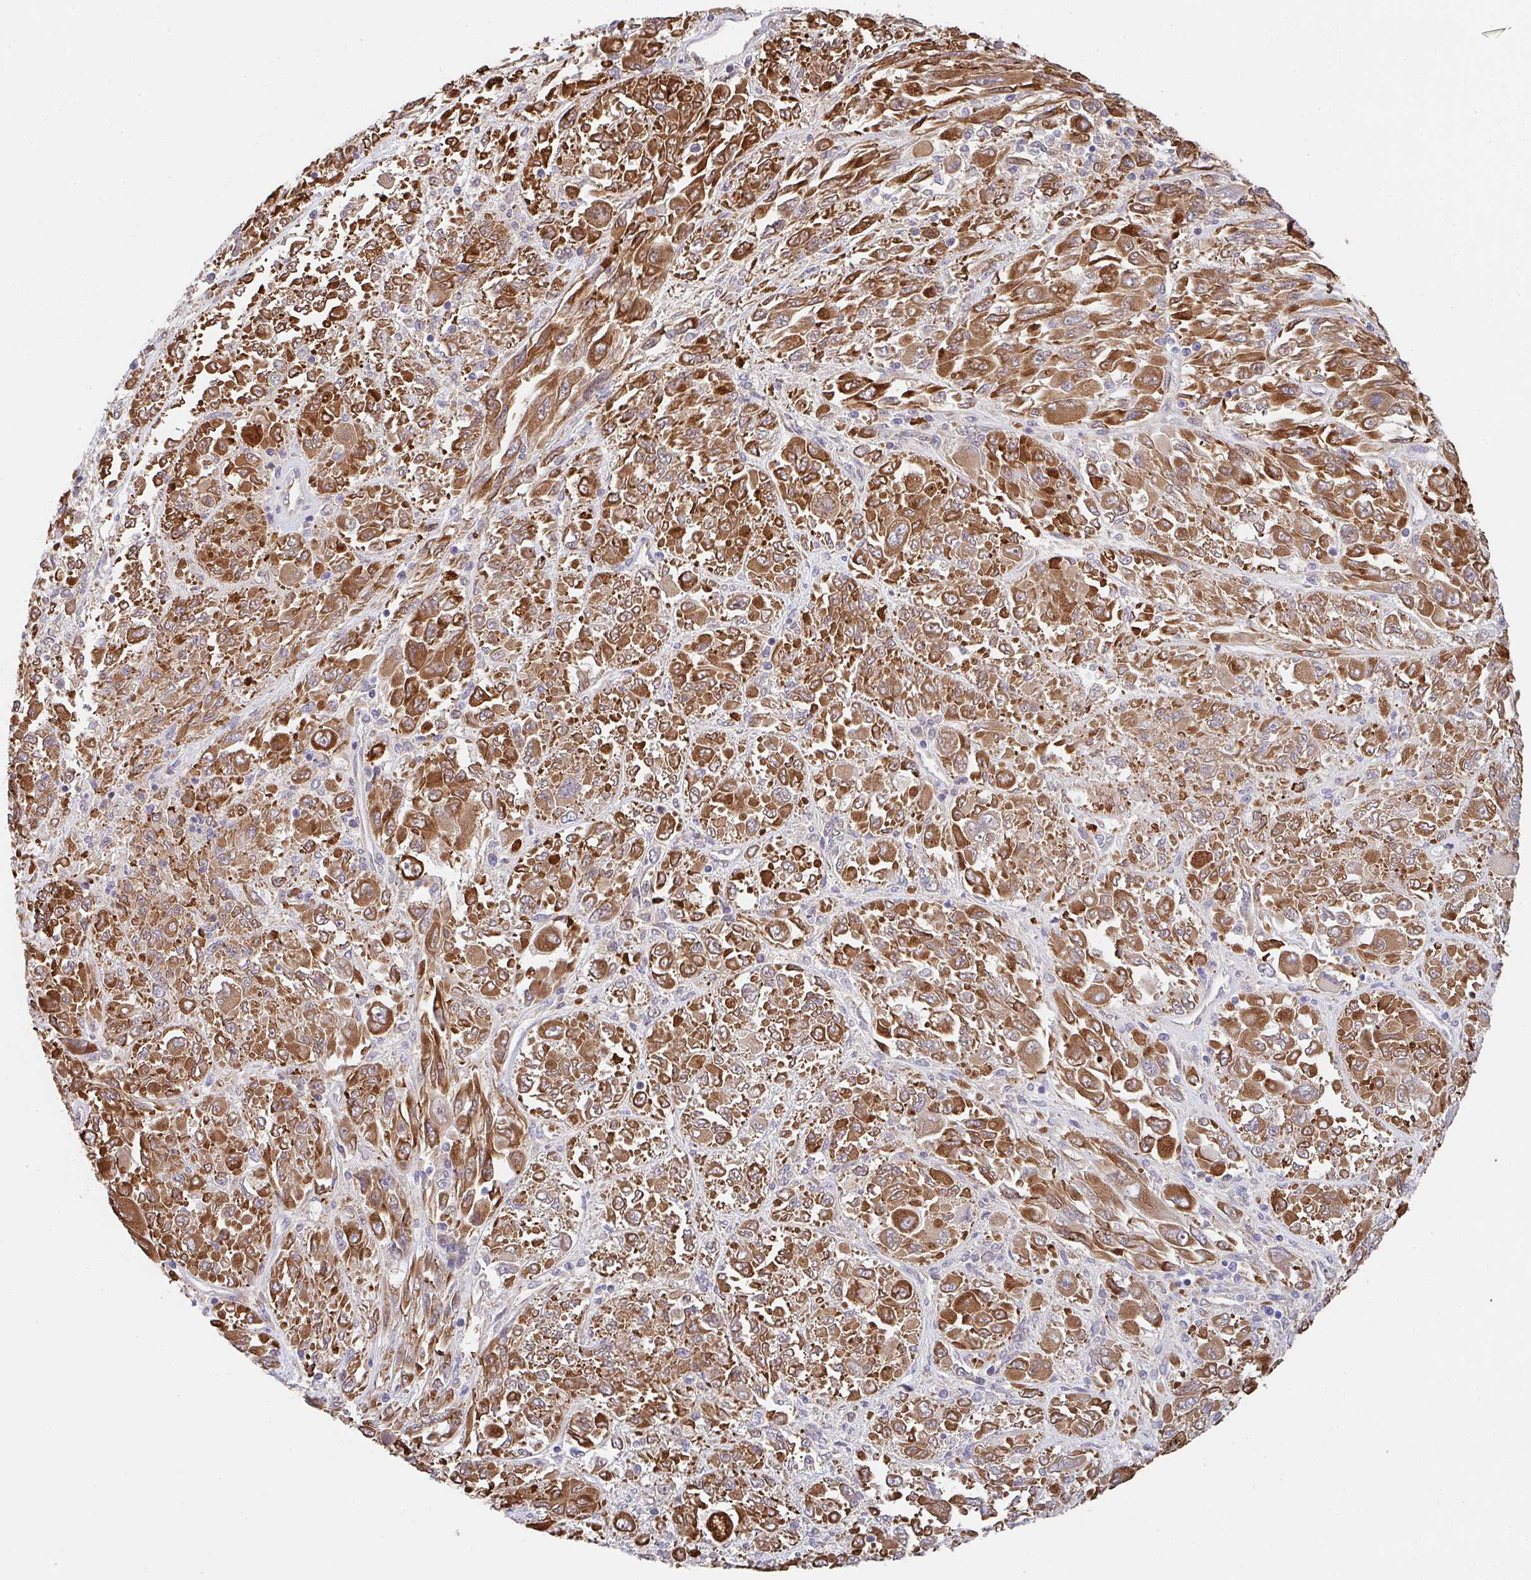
{"staining": {"intensity": "strong", "quantity": ">75%", "location": "cytoplasmic/membranous"}, "tissue": "melanoma", "cell_type": "Tumor cells", "image_type": "cancer", "snomed": [{"axis": "morphology", "description": "Malignant melanoma, NOS"}, {"axis": "topography", "description": "Skin"}], "caption": "Approximately >75% of tumor cells in melanoma exhibit strong cytoplasmic/membranous protein positivity as visualized by brown immunohistochemical staining.", "gene": "TSPAN31", "patient": {"sex": "female", "age": 91}}